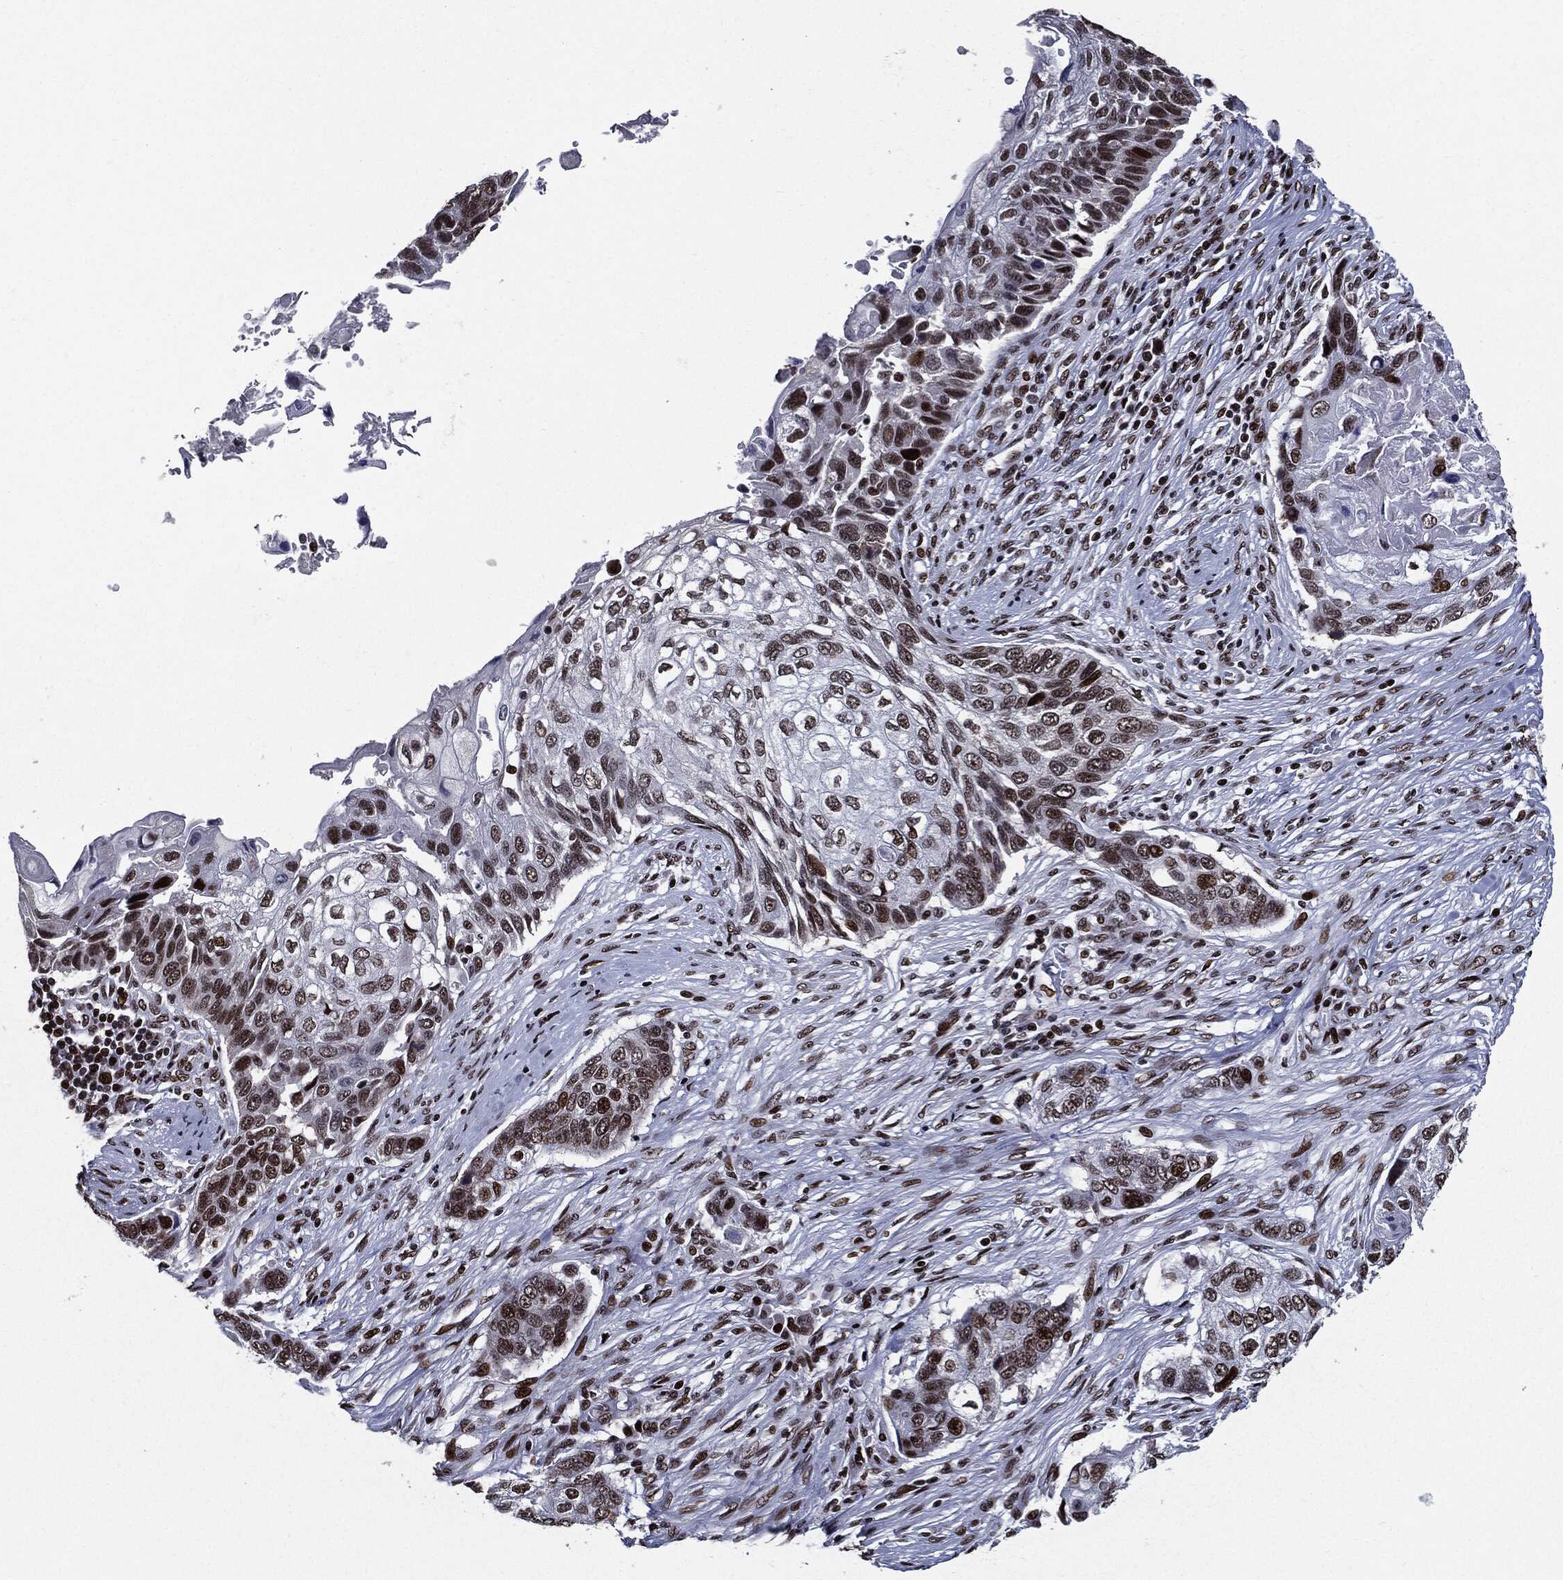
{"staining": {"intensity": "moderate", "quantity": ">75%", "location": "nuclear"}, "tissue": "lung cancer", "cell_type": "Tumor cells", "image_type": "cancer", "snomed": [{"axis": "morphology", "description": "Normal tissue, NOS"}, {"axis": "morphology", "description": "Squamous cell carcinoma, NOS"}, {"axis": "topography", "description": "Bronchus"}, {"axis": "topography", "description": "Lung"}], "caption": "Lung cancer (squamous cell carcinoma) stained with a protein marker shows moderate staining in tumor cells.", "gene": "ZFP91", "patient": {"sex": "male", "age": 69}}